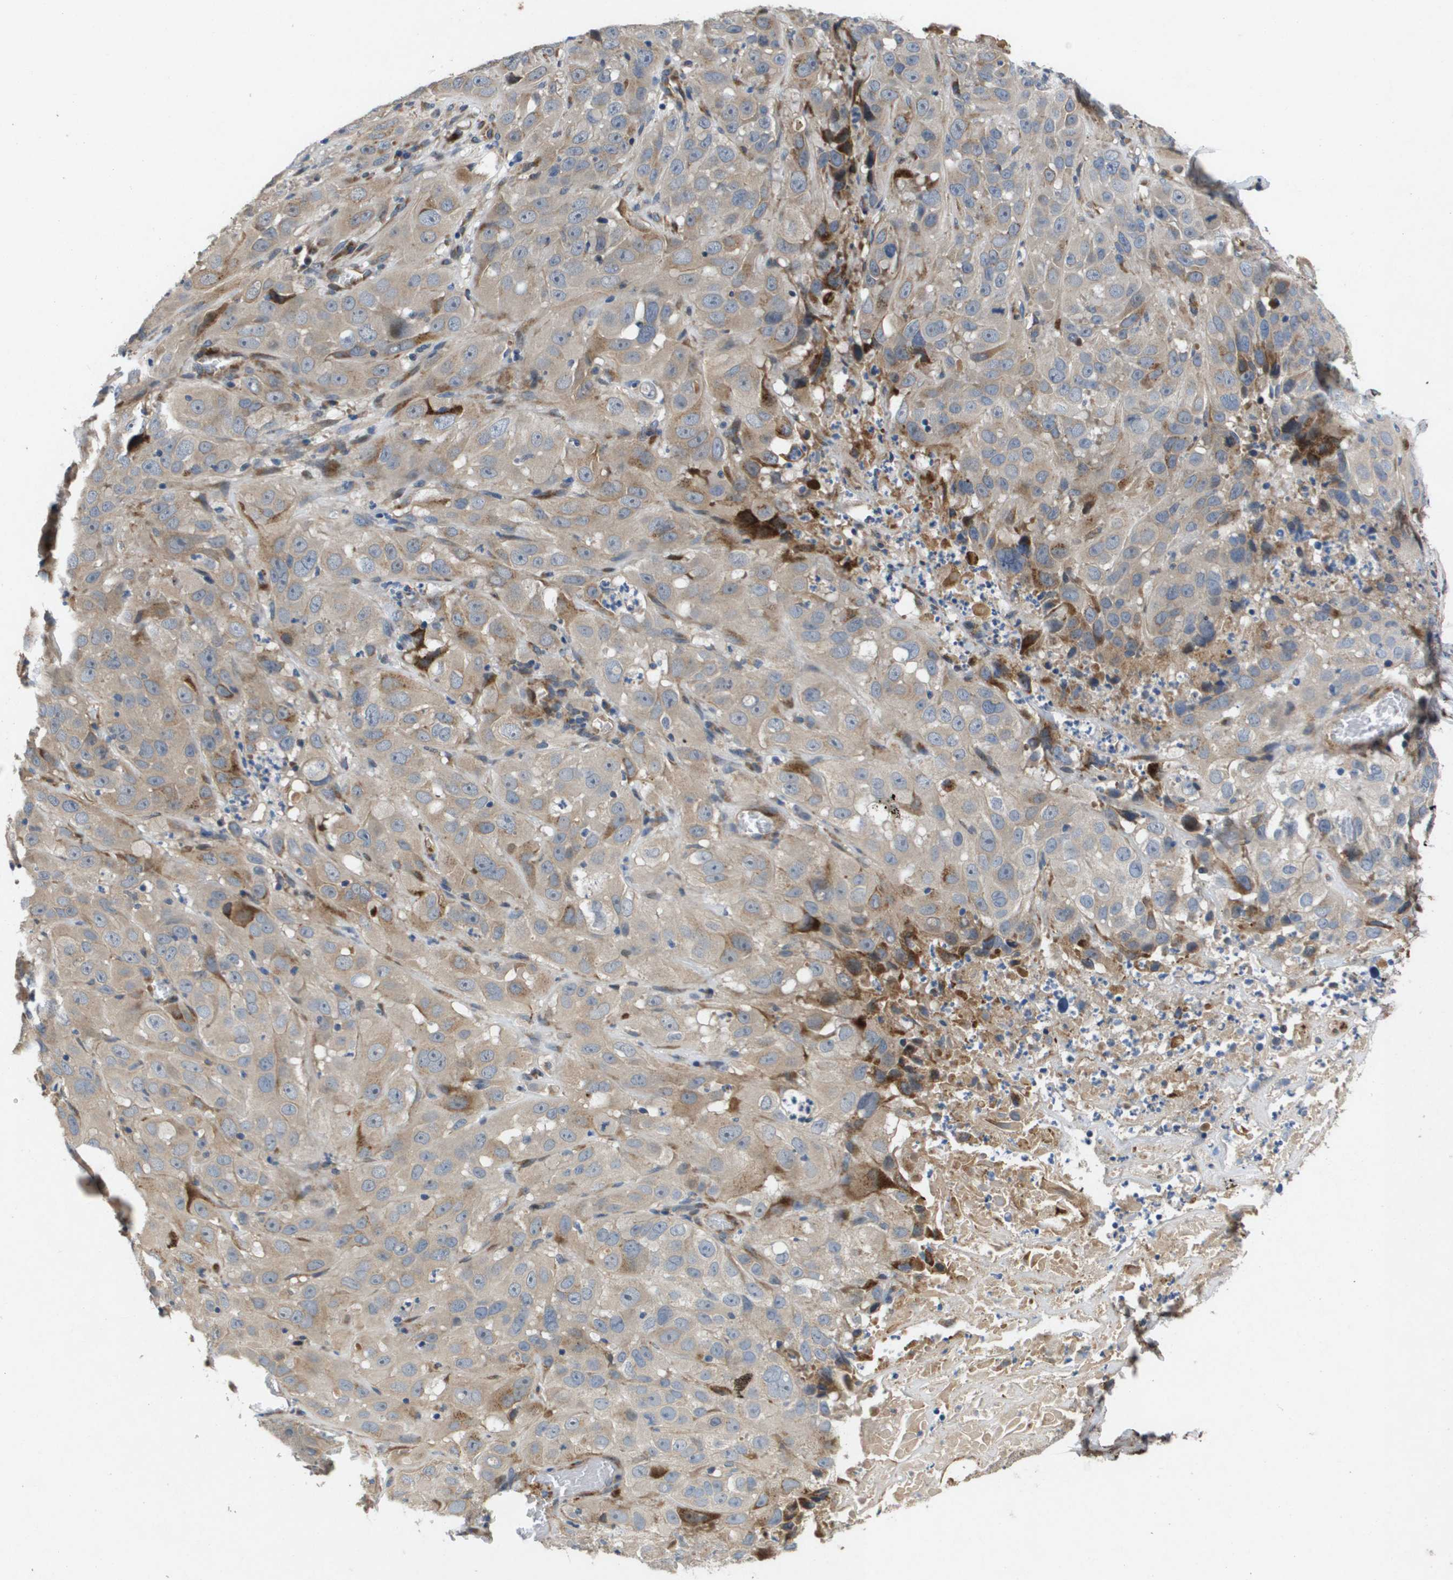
{"staining": {"intensity": "weak", "quantity": ">75%", "location": "cytoplasmic/membranous"}, "tissue": "cervical cancer", "cell_type": "Tumor cells", "image_type": "cancer", "snomed": [{"axis": "morphology", "description": "Squamous cell carcinoma, NOS"}, {"axis": "topography", "description": "Cervix"}], "caption": "Cervical cancer stained with a brown dye shows weak cytoplasmic/membranous positive positivity in about >75% of tumor cells.", "gene": "ENTPD2", "patient": {"sex": "female", "age": 32}}